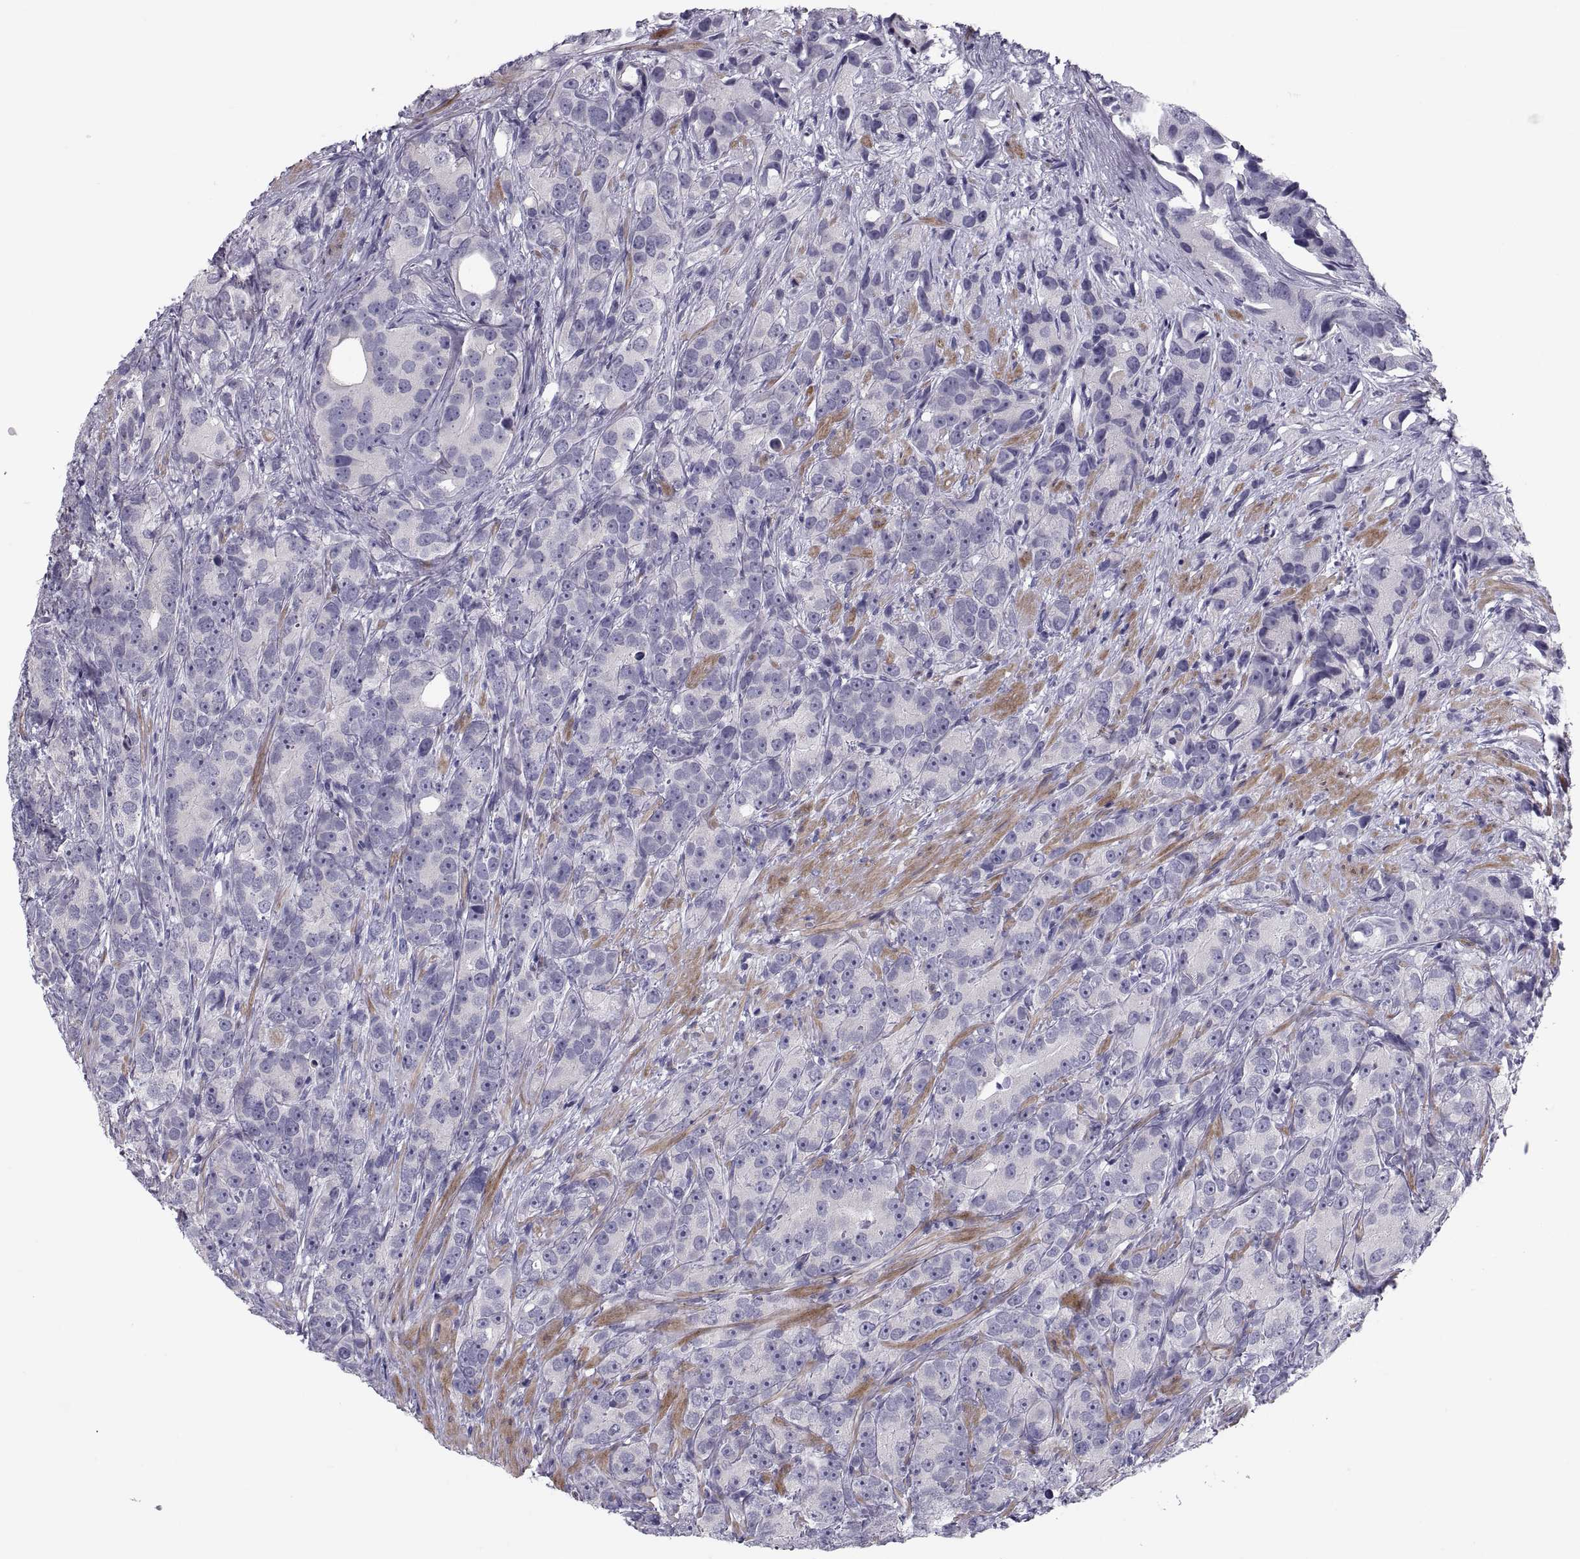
{"staining": {"intensity": "negative", "quantity": "none", "location": "none"}, "tissue": "prostate cancer", "cell_type": "Tumor cells", "image_type": "cancer", "snomed": [{"axis": "morphology", "description": "Adenocarcinoma, High grade"}, {"axis": "topography", "description": "Prostate"}], "caption": "Prostate adenocarcinoma (high-grade) was stained to show a protein in brown. There is no significant expression in tumor cells.", "gene": "PDZRN4", "patient": {"sex": "male", "age": 90}}